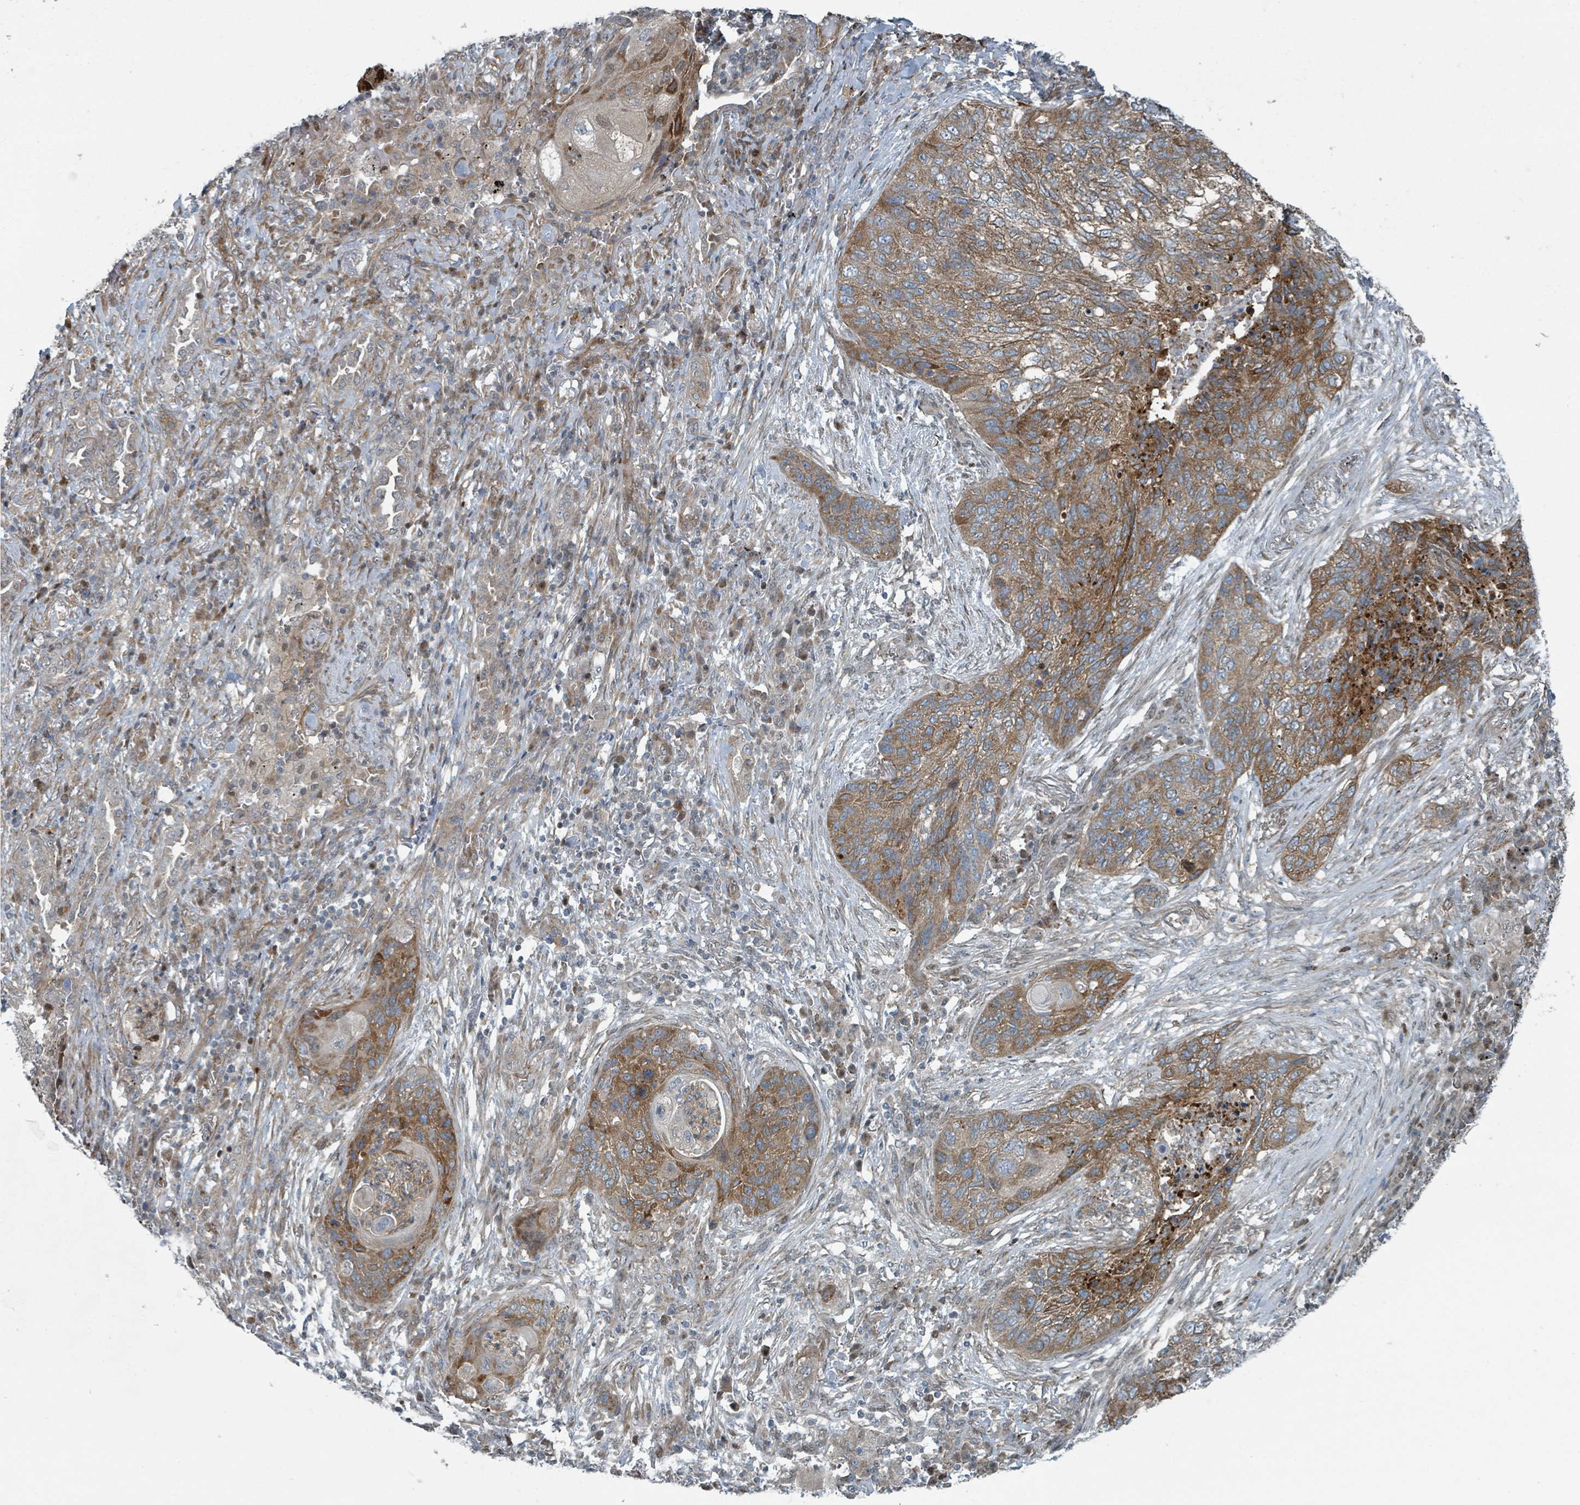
{"staining": {"intensity": "moderate", "quantity": ">75%", "location": "cytoplasmic/membranous"}, "tissue": "lung cancer", "cell_type": "Tumor cells", "image_type": "cancer", "snomed": [{"axis": "morphology", "description": "Squamous cell carcinoma, NOS"}, {"axis": "topography", "description": "Lung"}], "caption": "Lung squamous cell carcinoma stained with a protein marker demonstrates moderate staining in tumor cells.", "gene": "RHPN2", "patient": {"sex": "female", "age": 63}}